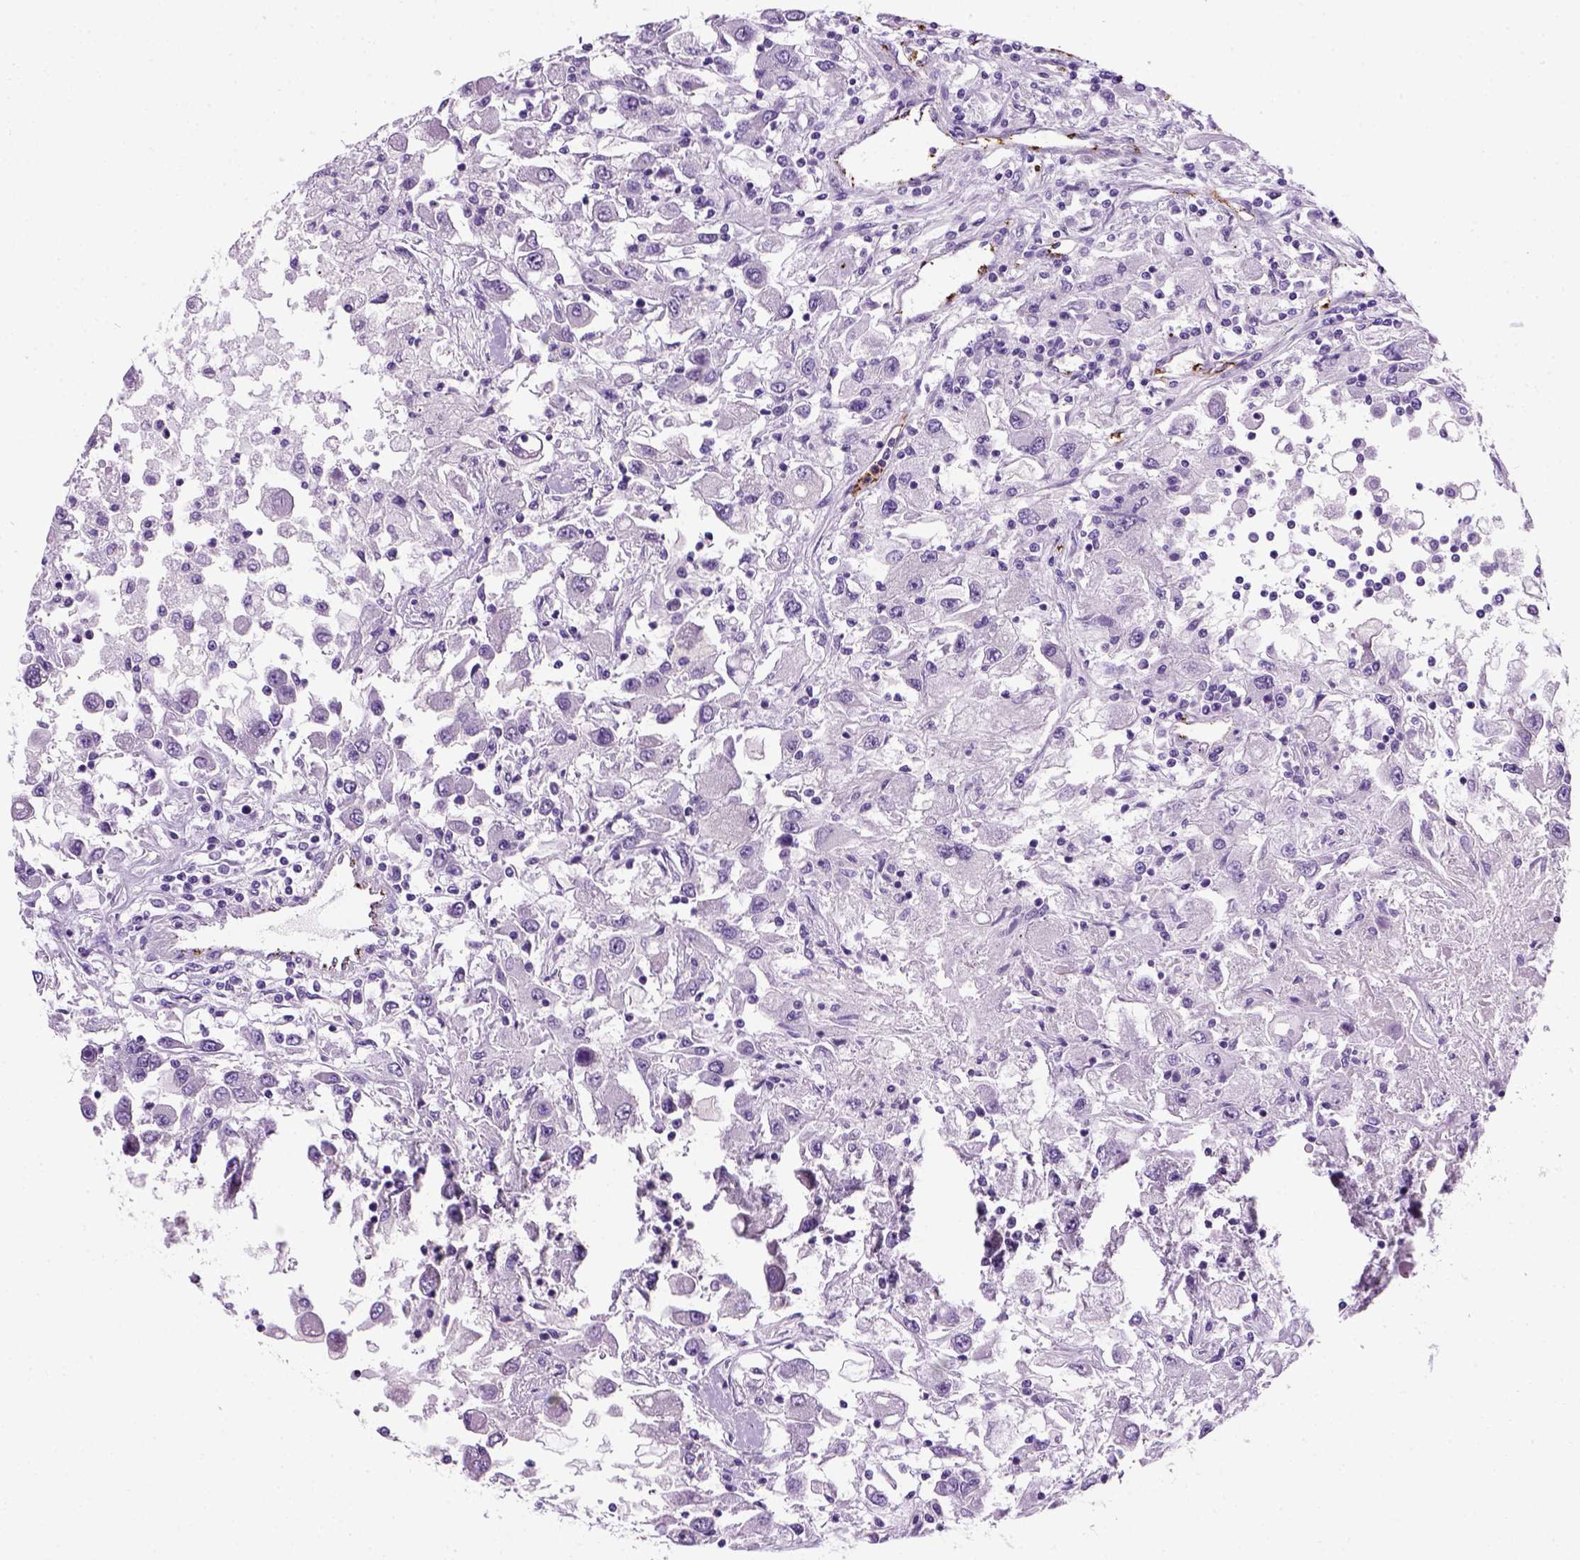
{"staining": {"intensity": "negative", "quantity": "none", "location": "none"}, "tissue": "renal cancer", "cell_type": "Tumor cells", "image_type": "cancer", "snomed": [{"axis": "morphology", "description": "Adenocarcinoma, NOS"}, {"axis": "topography", "description": "Kidney"}], "caption": "A photomicrograph of human renal cancer (adenocarcinoma) is negative for staining in tumor cells.", "gene": "VWF", "patient": {"sex": "female", "age": 67}}